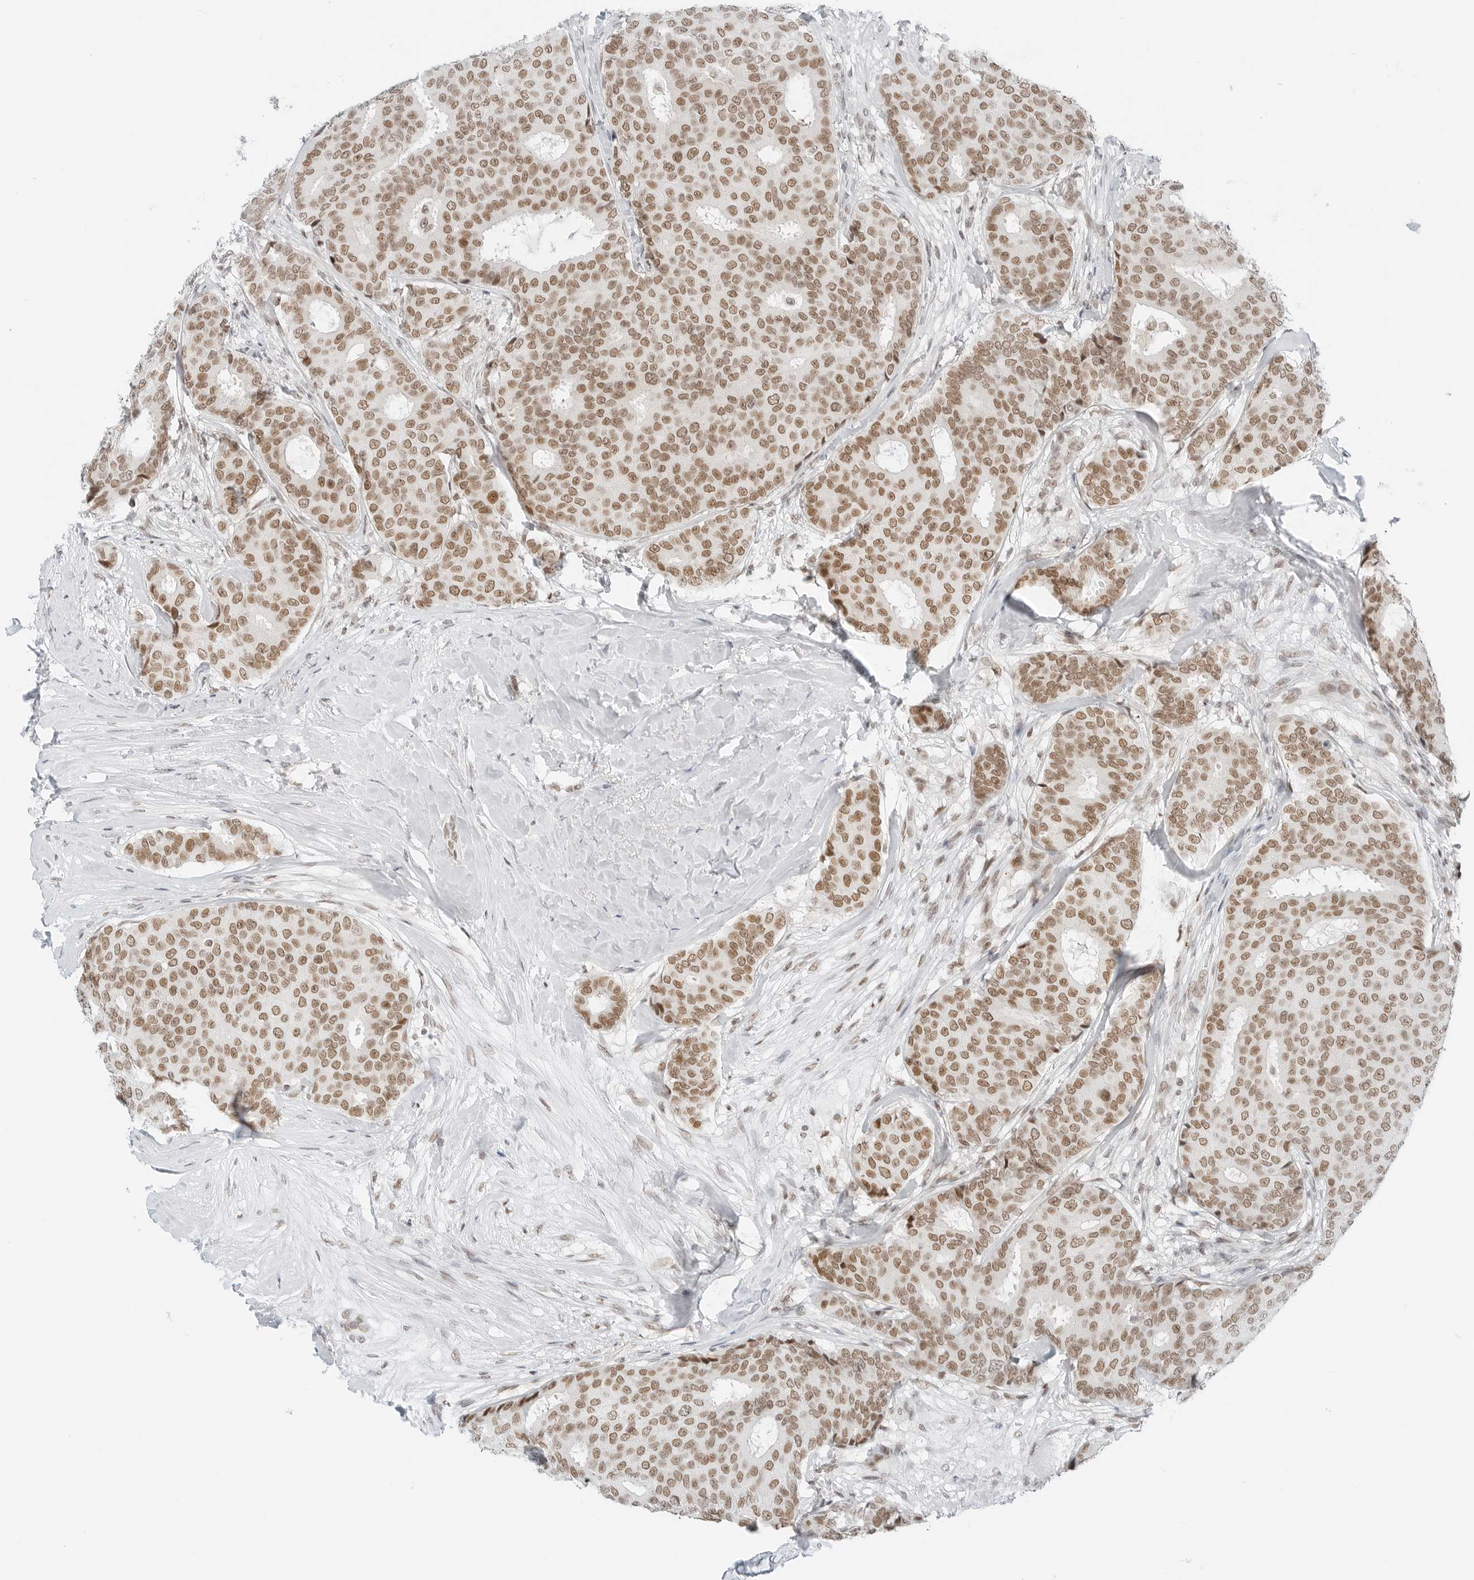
{"staining": {"intensity": "moderate", "quantity": ">75%", "location": "nuclear"}, "tissue": "breast cancer", "cell_type": "Tumor cells", "image_type": "cancer", "snomed": [{"axis": "morphology", "description": "Duct carcinoma"}, {"axis": "topography", "description": "Breast"}], "caption": "A high-resolution photomicrograph shows immunohistochemistry (IHC) staining of breast cancer, which displays moderate nuclear expression in about >75% of tumor cells.", "gene": "CRTC2", "patient": {"sex": "female", "age": 75}}